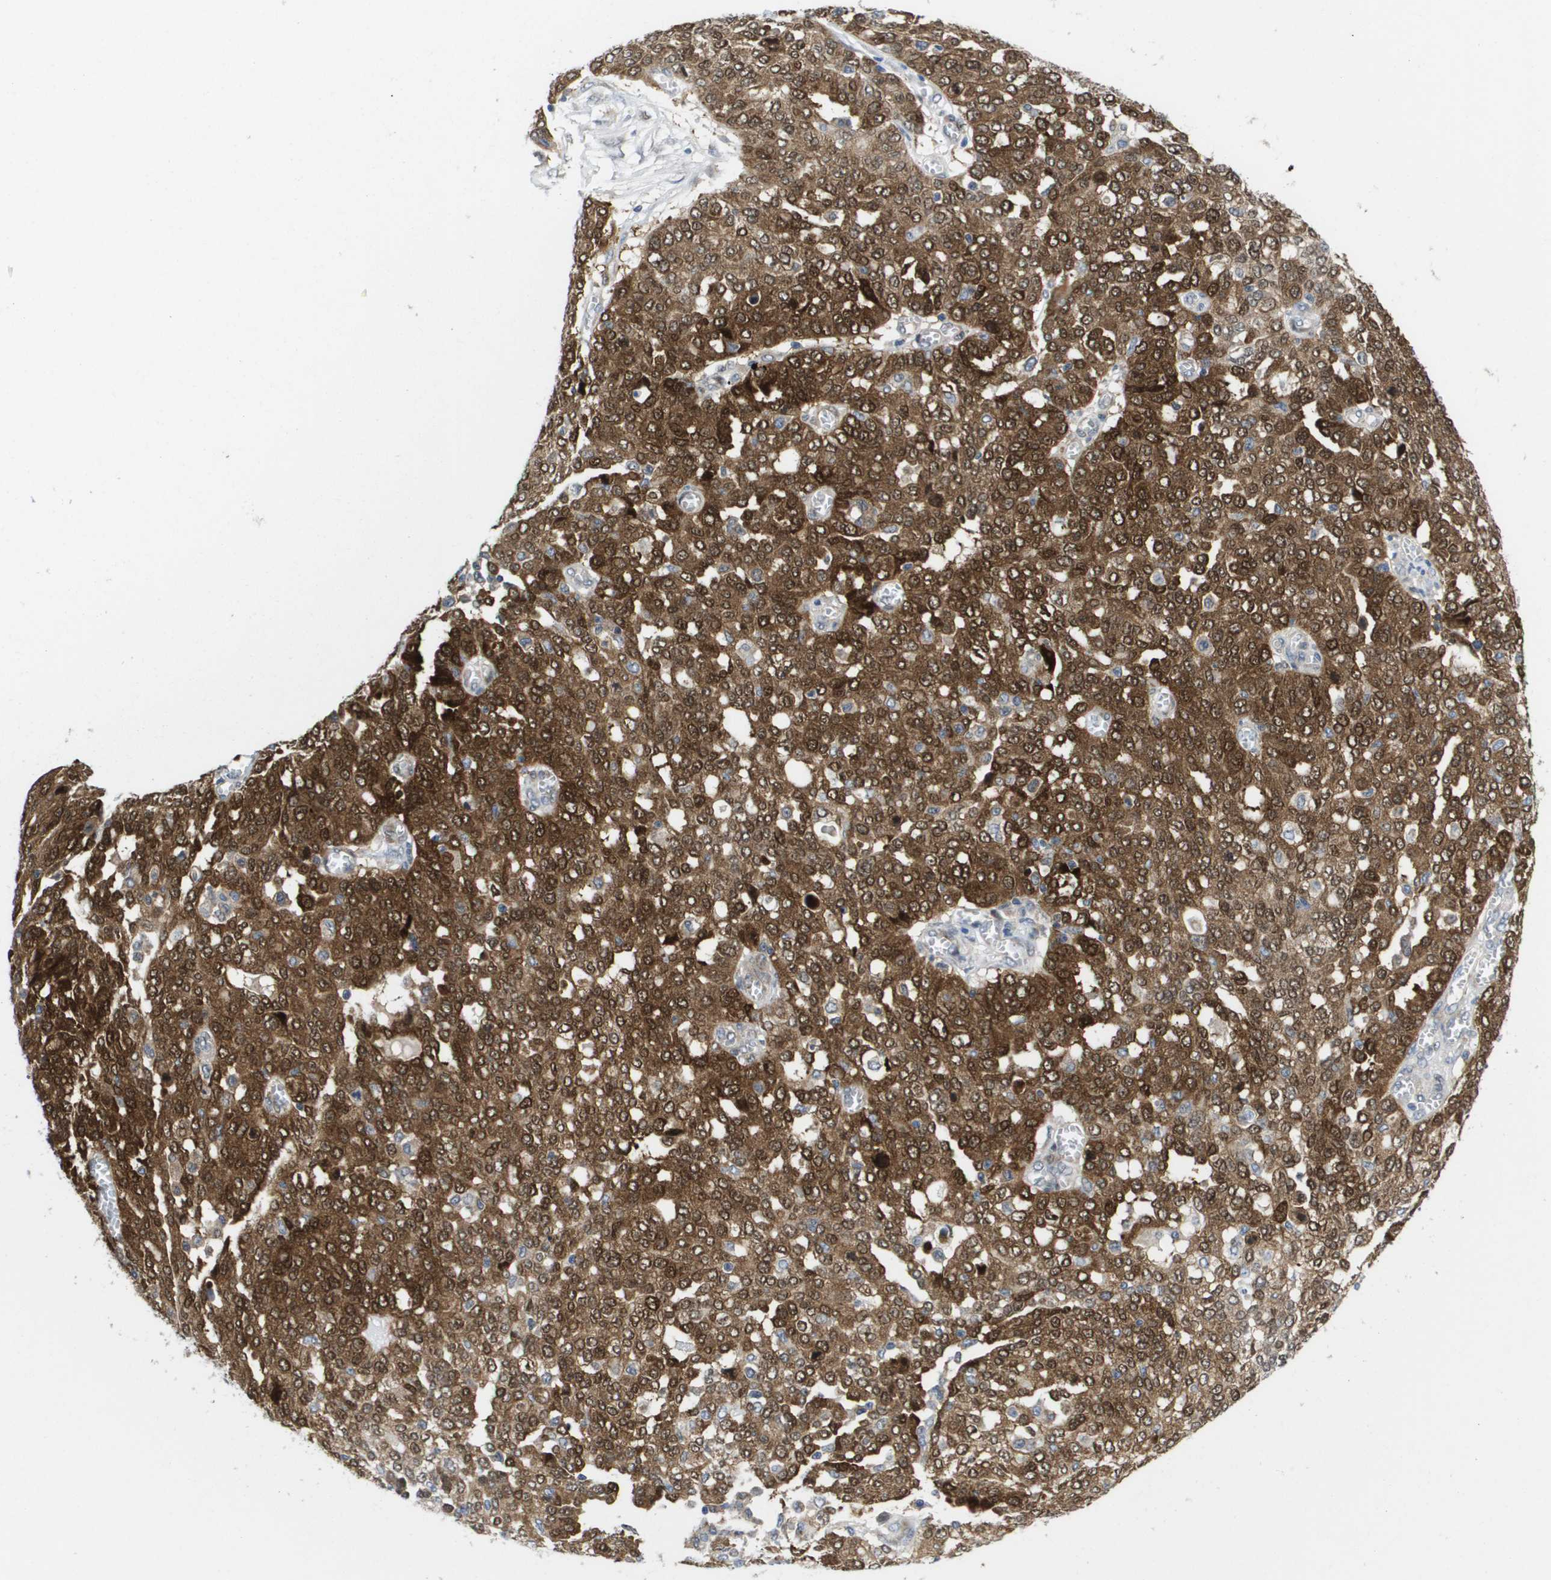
{"staining": {"intensity": "moderate", "quantity": ">75%", "location": "cytoplasmic/membranous,nuclear"}, "tissue": "ovarian cancer", "cell_type": "Tumor cells", "image_type": "cancer", "snomed": [{"axis": "morphology", "description": "Cystadenocarcinoma, serous, NOS"}, {"axis": "topography", "description": "Soft tissue"}, {"axis": "topography", "description": "Ovary"}], "caption": "Serous cystadenocarcinoma (ovarian) tissue shows moderate cytoplasmic/membranous and nuclear staining in approximately >75% of tumor cells, visualized by immunohistochemistry. (Brightfield microscopy of DAB IHC at high magnification).", "gene": "FKBP4", "patient": {"sex": "female", "age": 57}}